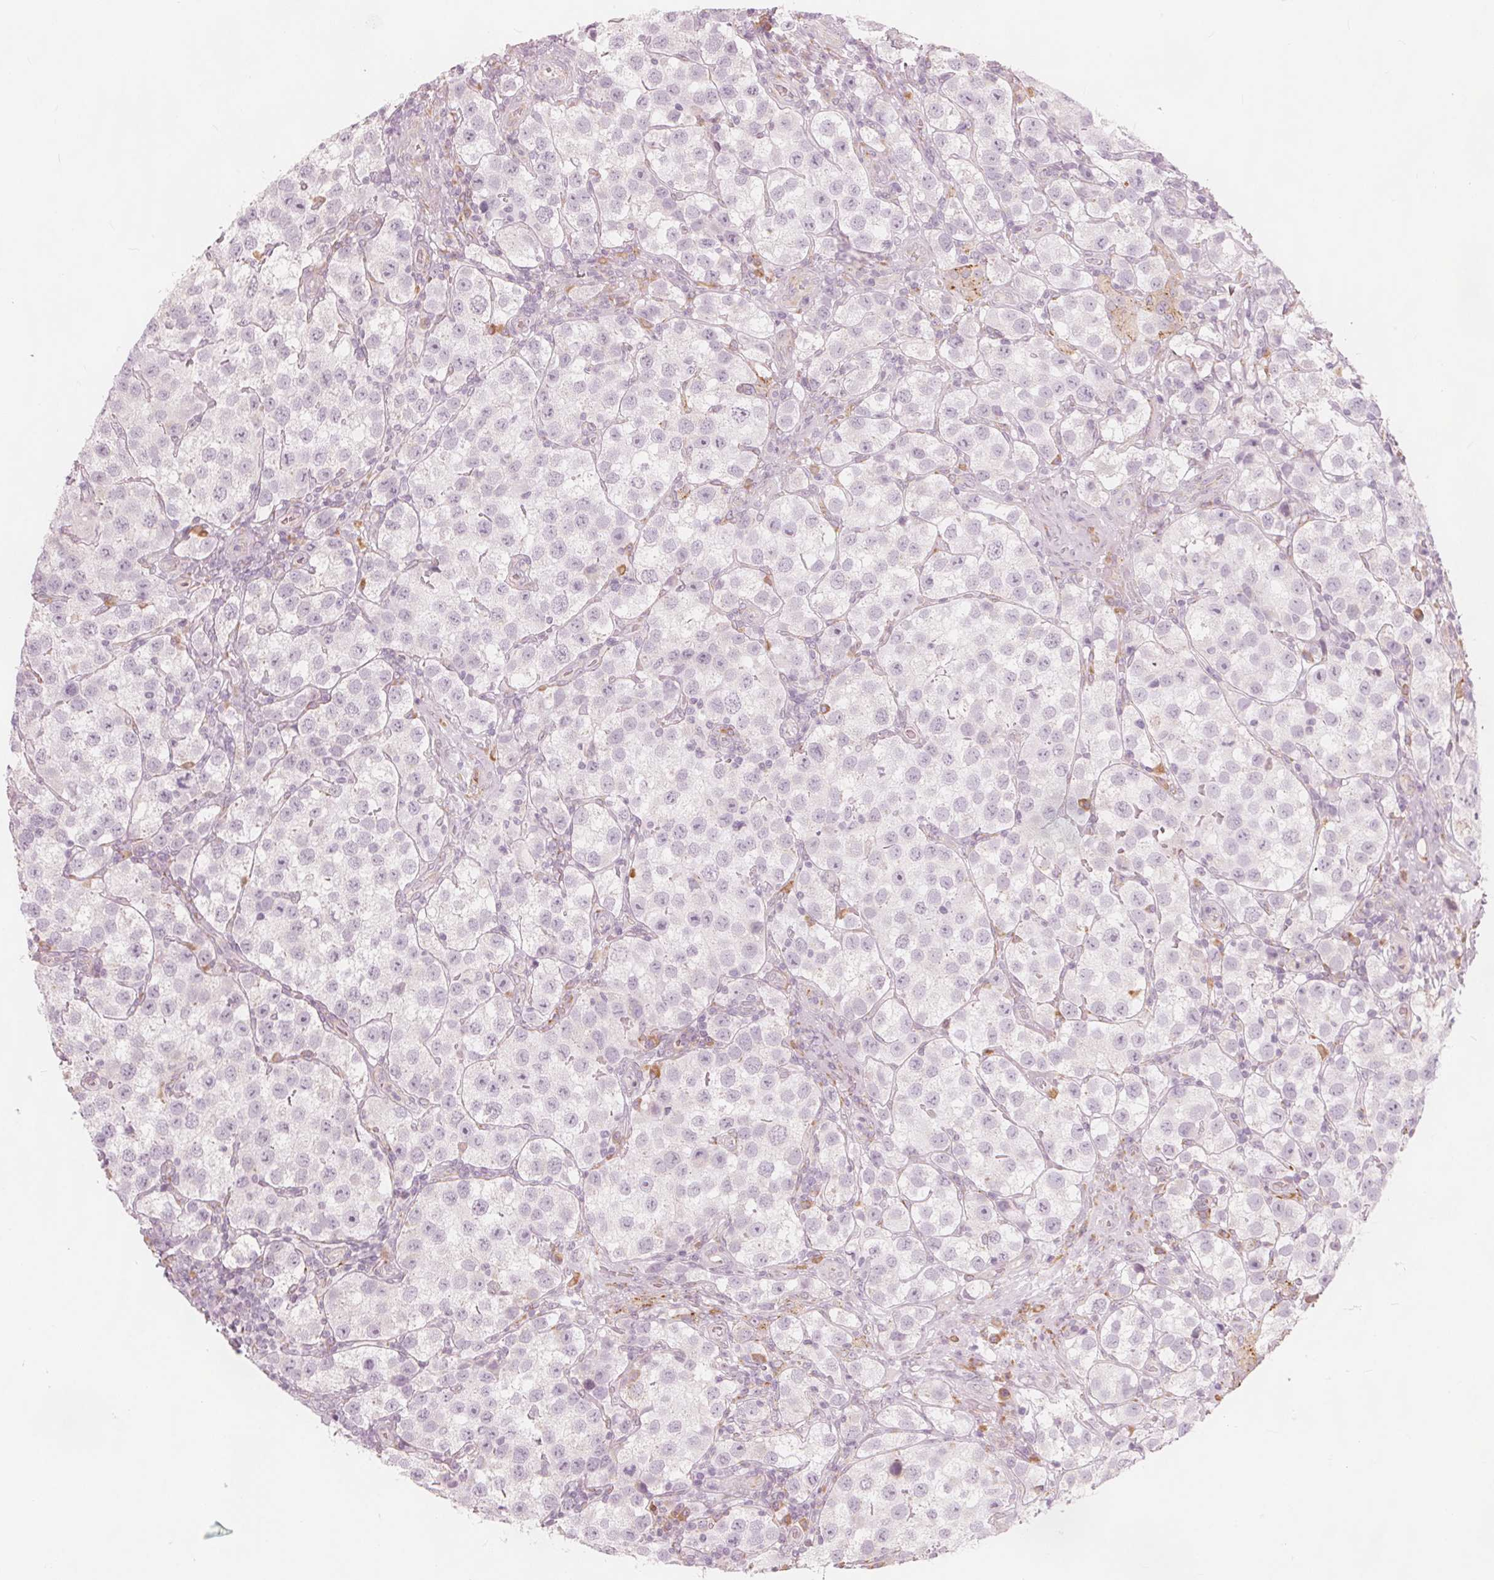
{"staining": {"intensity": "negative", "quantity": "none", "location": "none"}, "tissue": "testis cancer", "cell_type": "Tumor cells", "image_type": "cancer", "snomed": [{"axis": "morphology", "description": "Seminoma, NOS"}, {"axis": "topography", "description": "Testis"}], "caption": "Seminoma (testis) was stained to show a protein in brown. There is no significant expression in tumor cells.", "gene": "BRSK1", "patient": {"sex": "male", "age": 37}}